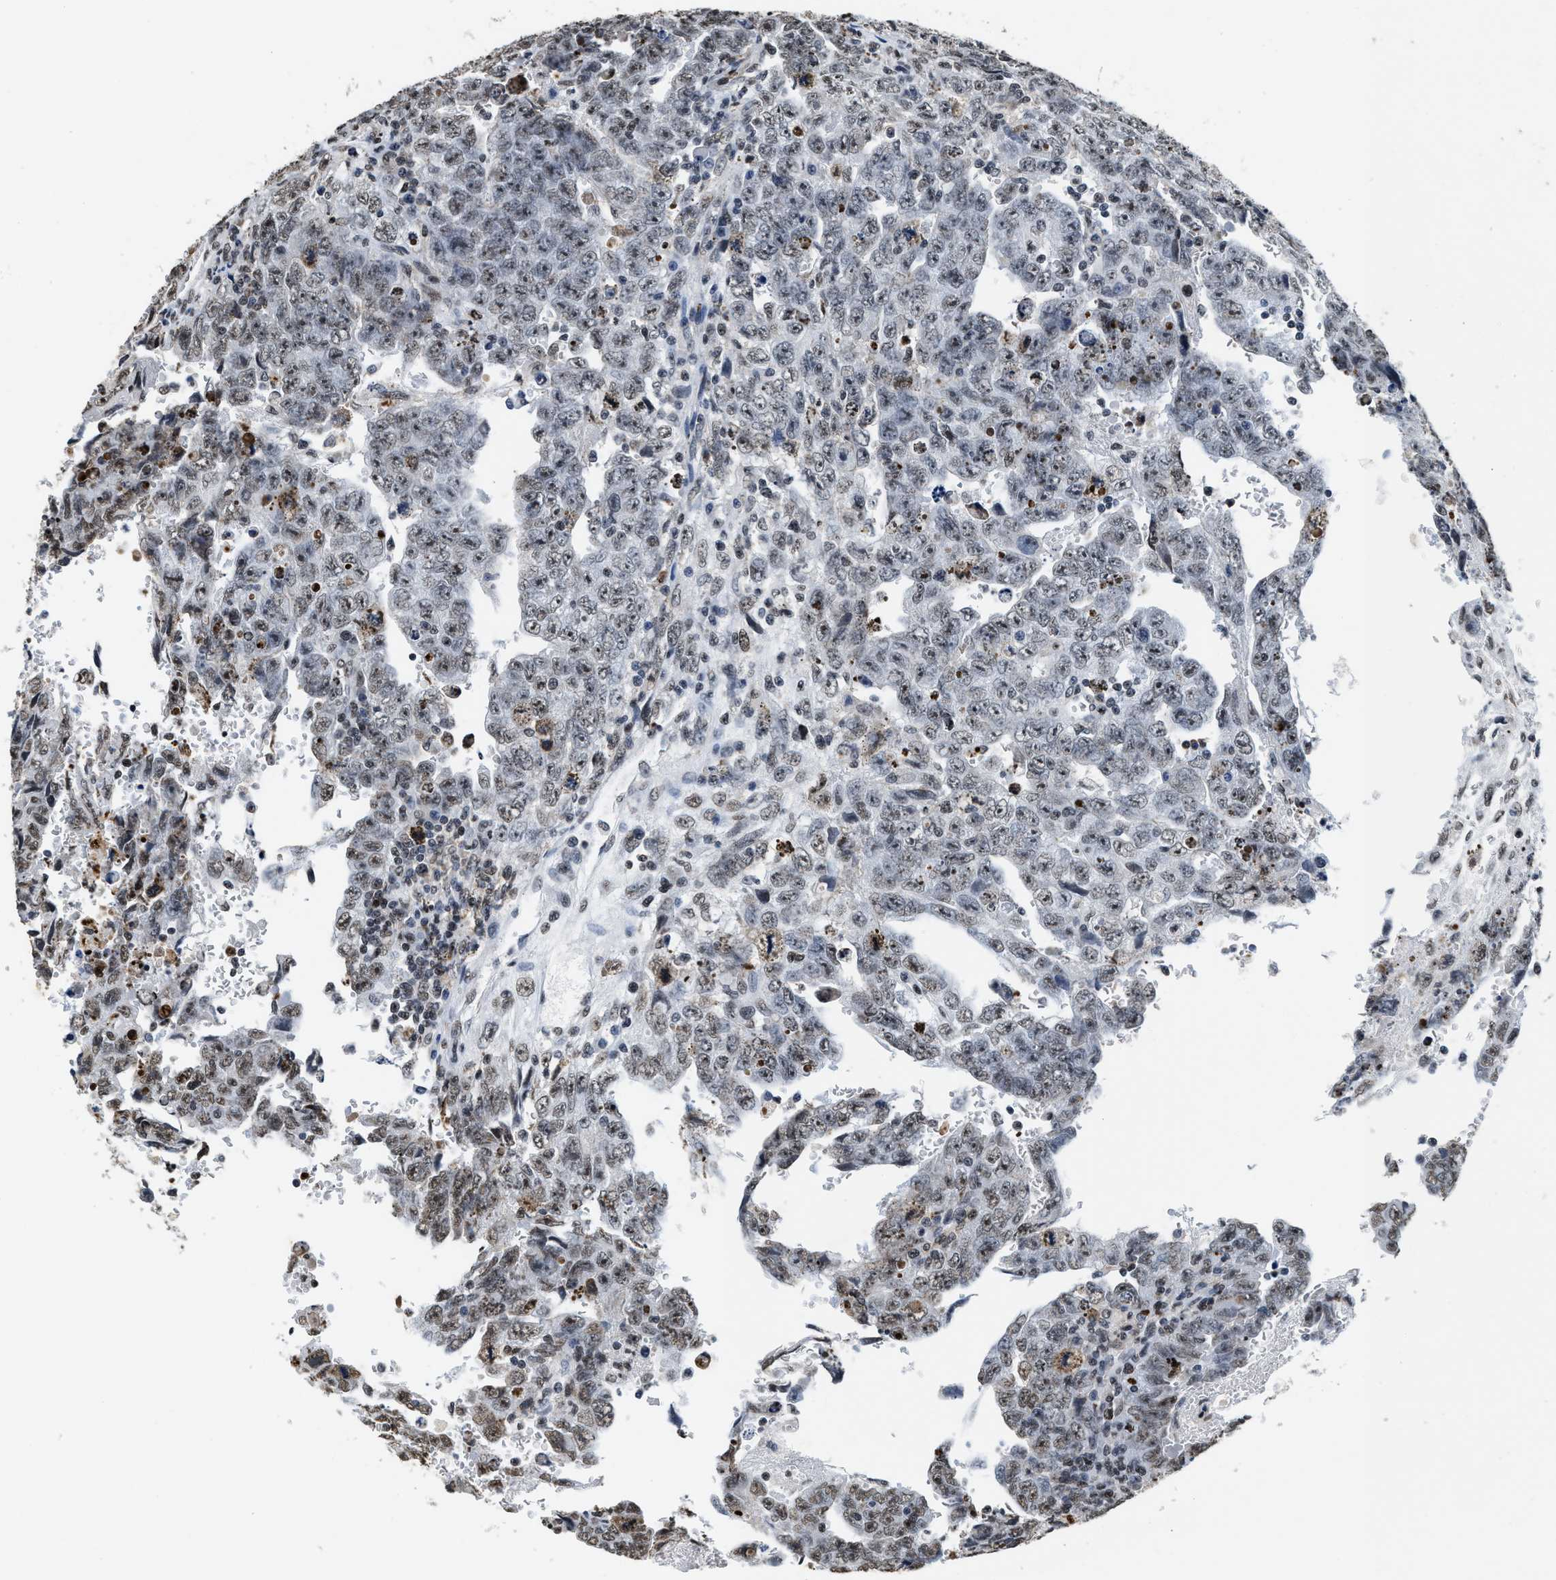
{"staining": {"intensity": "weak", "quantity": "<25%", "location": "nuclear"}, "tissue": "testis cancer", "cell_type": "Tumor cells", "image_type": "cancer", "snomed": [{"axis": "morphology", "description": "Carcinoma, Embryonal, NOS"}, {"axis": "topography", "description": "Testis"}], "caption": "Histopathology image shows no significant protein positivity in tumor cells of testis cancer (embryonal carcinoma).", "gene": "SUPT16H", "patient": {"sex": "male", "age": 28}}